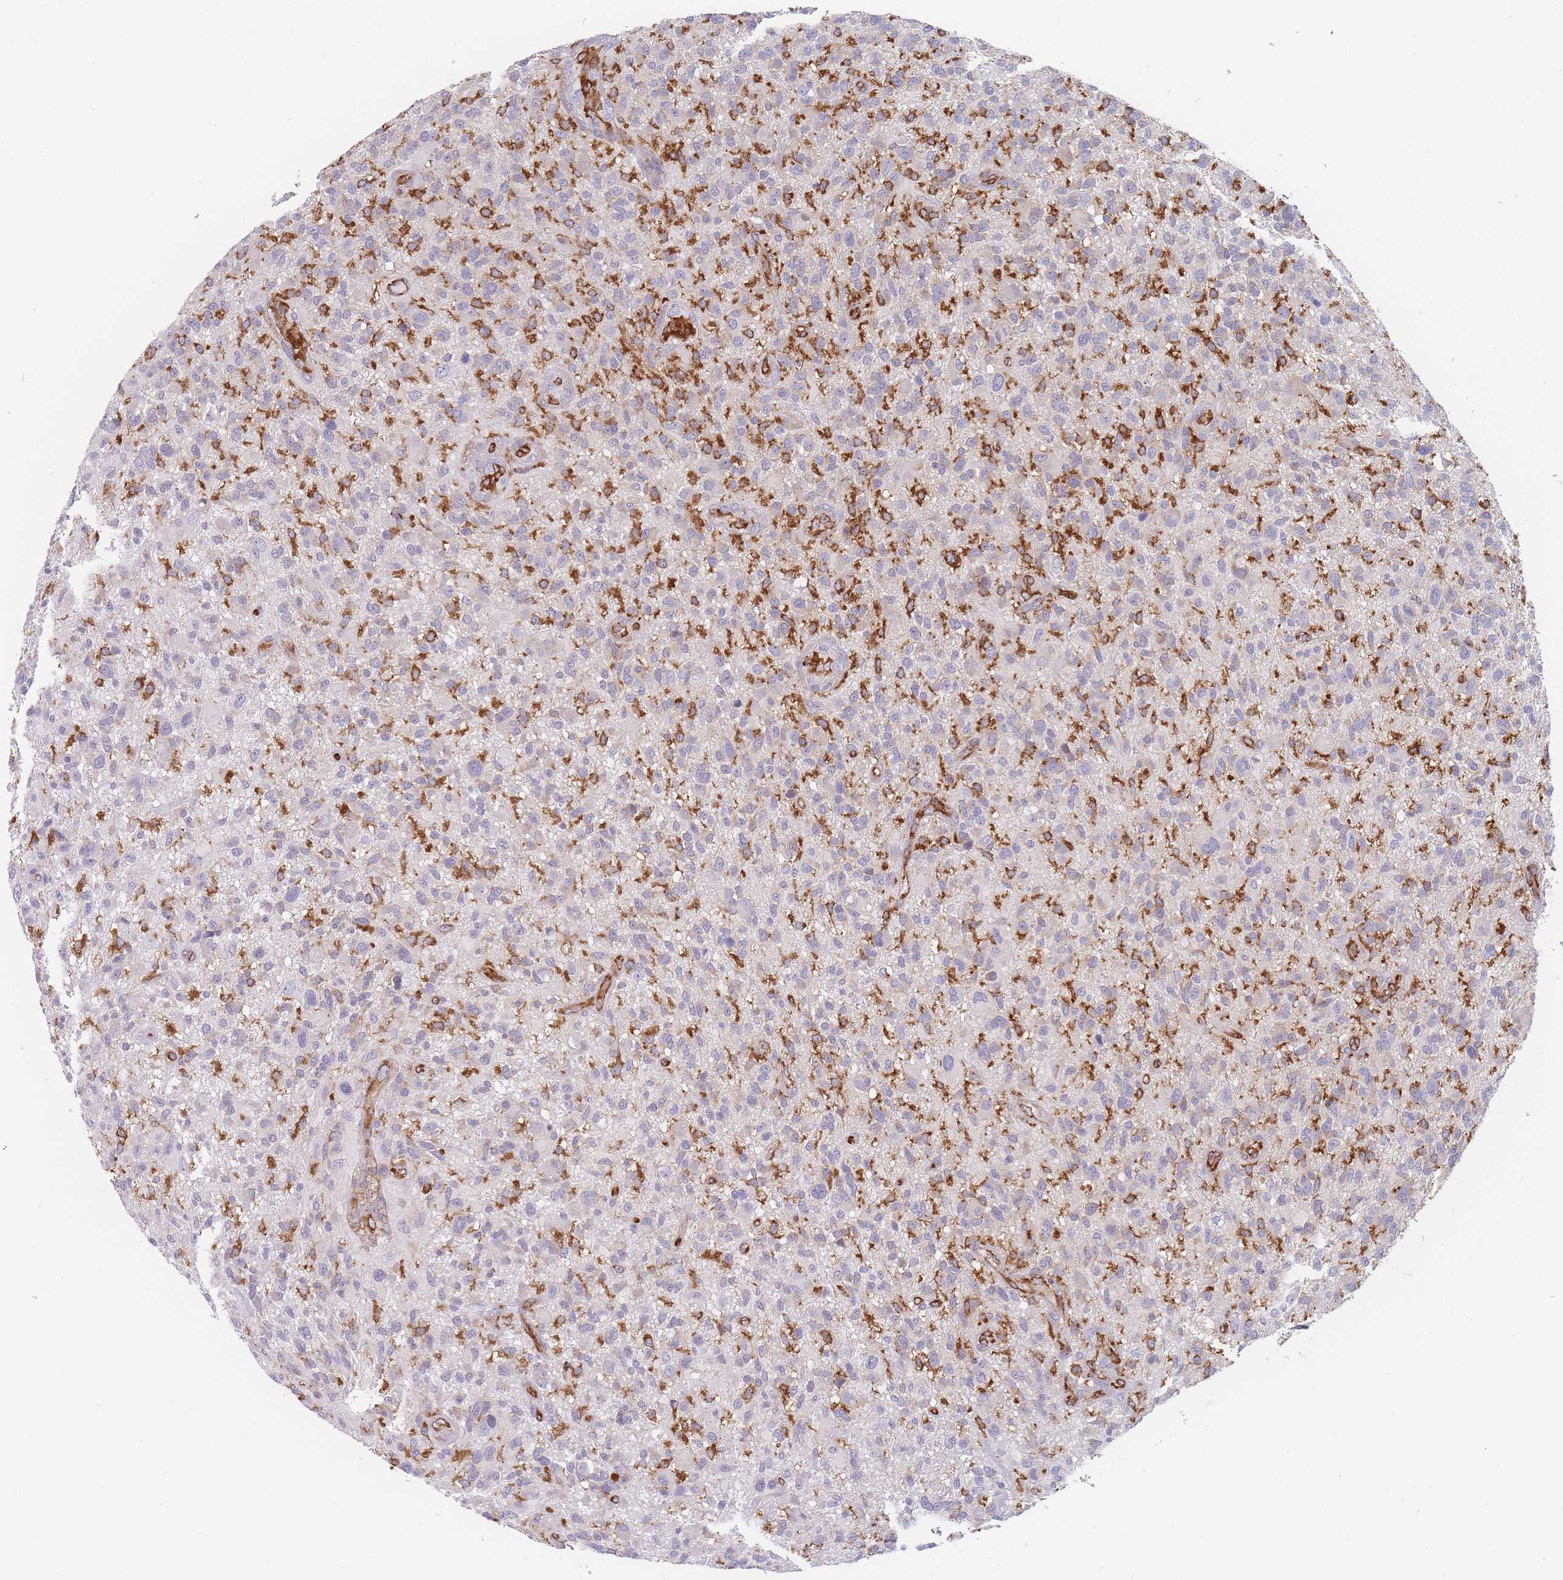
{"staining": {"intensity": "moderate", "quantity": "25%-75%", "location": "cytoplasmic/membranous"}, "tissue": "glioma", "cell_type": "Tumor cells", "image_type": "cancer", "snomed": [{"axis": "morphology", "description": "Glioma, malignant, High grade"}, {"axis": "topography", "description": "Brain"}], "caption": "IHC staining of glioma, which reveals medium levels of moderate cytoplasmic/membranous expression in about 25%-75% of tumor cells indicating moderate cytoplasmic/membranous protein staining. The staining was performed using DAB (brown) for protein detection and nuclei were counterstained in hematoxylin (blue).", "gene": "MAP1S", "patient": {"sex": "male", "age": 47}}